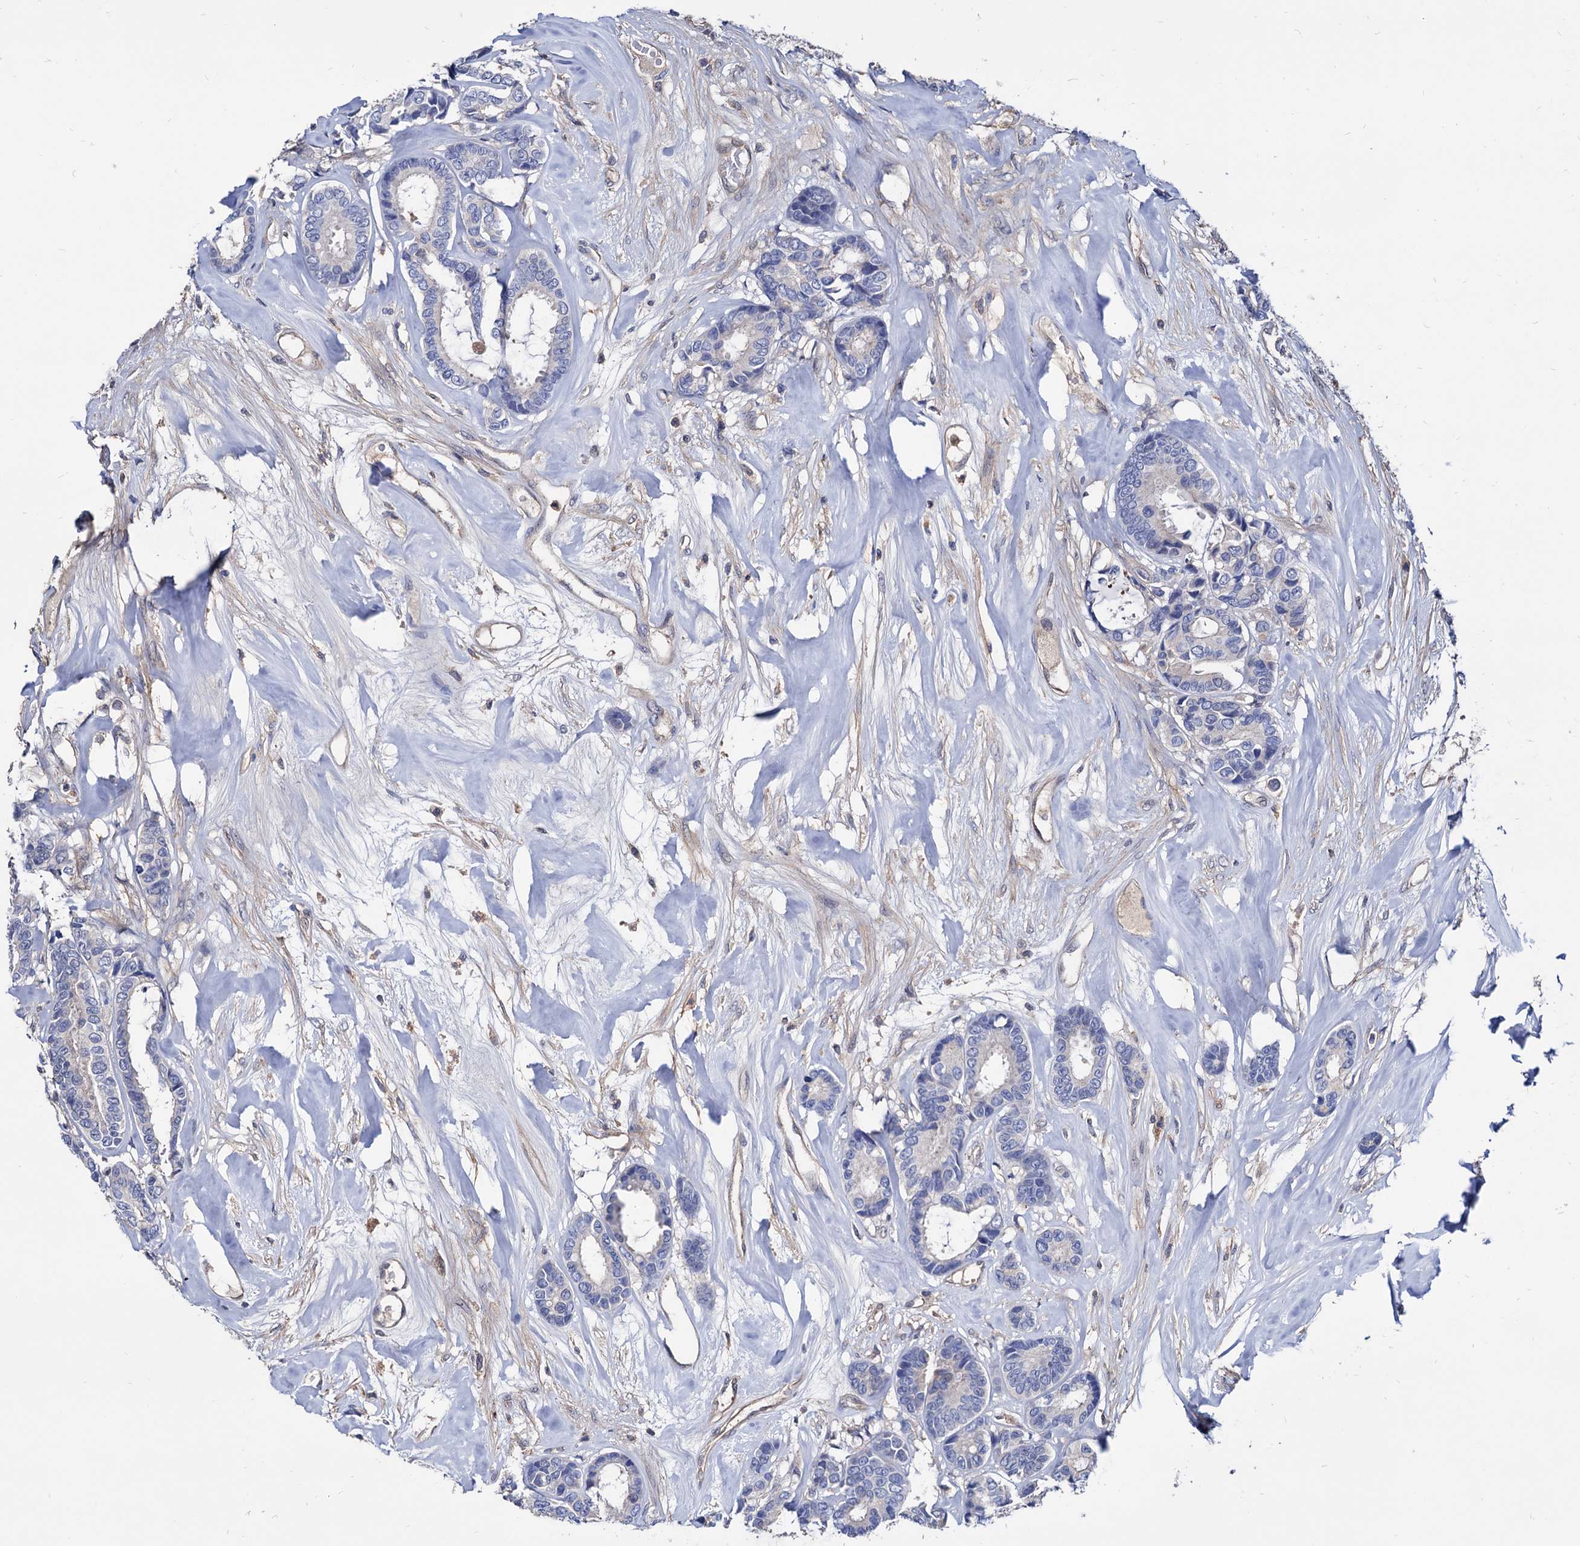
{"staining": {"intensity": "negative", "quantity": "none", "location": "none"}, "tissue": "breast cancer", "cell_type": "Tumor cells", "image_type": "cancer", "snomed": [{"axis": "morphology", "description": "Duct carcinoma"}, {"axis": "topography", "description": "Breast"}], "caption": "Breast infiltrating ductal carcinoma stained for a protein using IHC exhibits no staining tumor cells.", "gene": "CPPED1", "patient": {"sex": "female", "age": 87}}